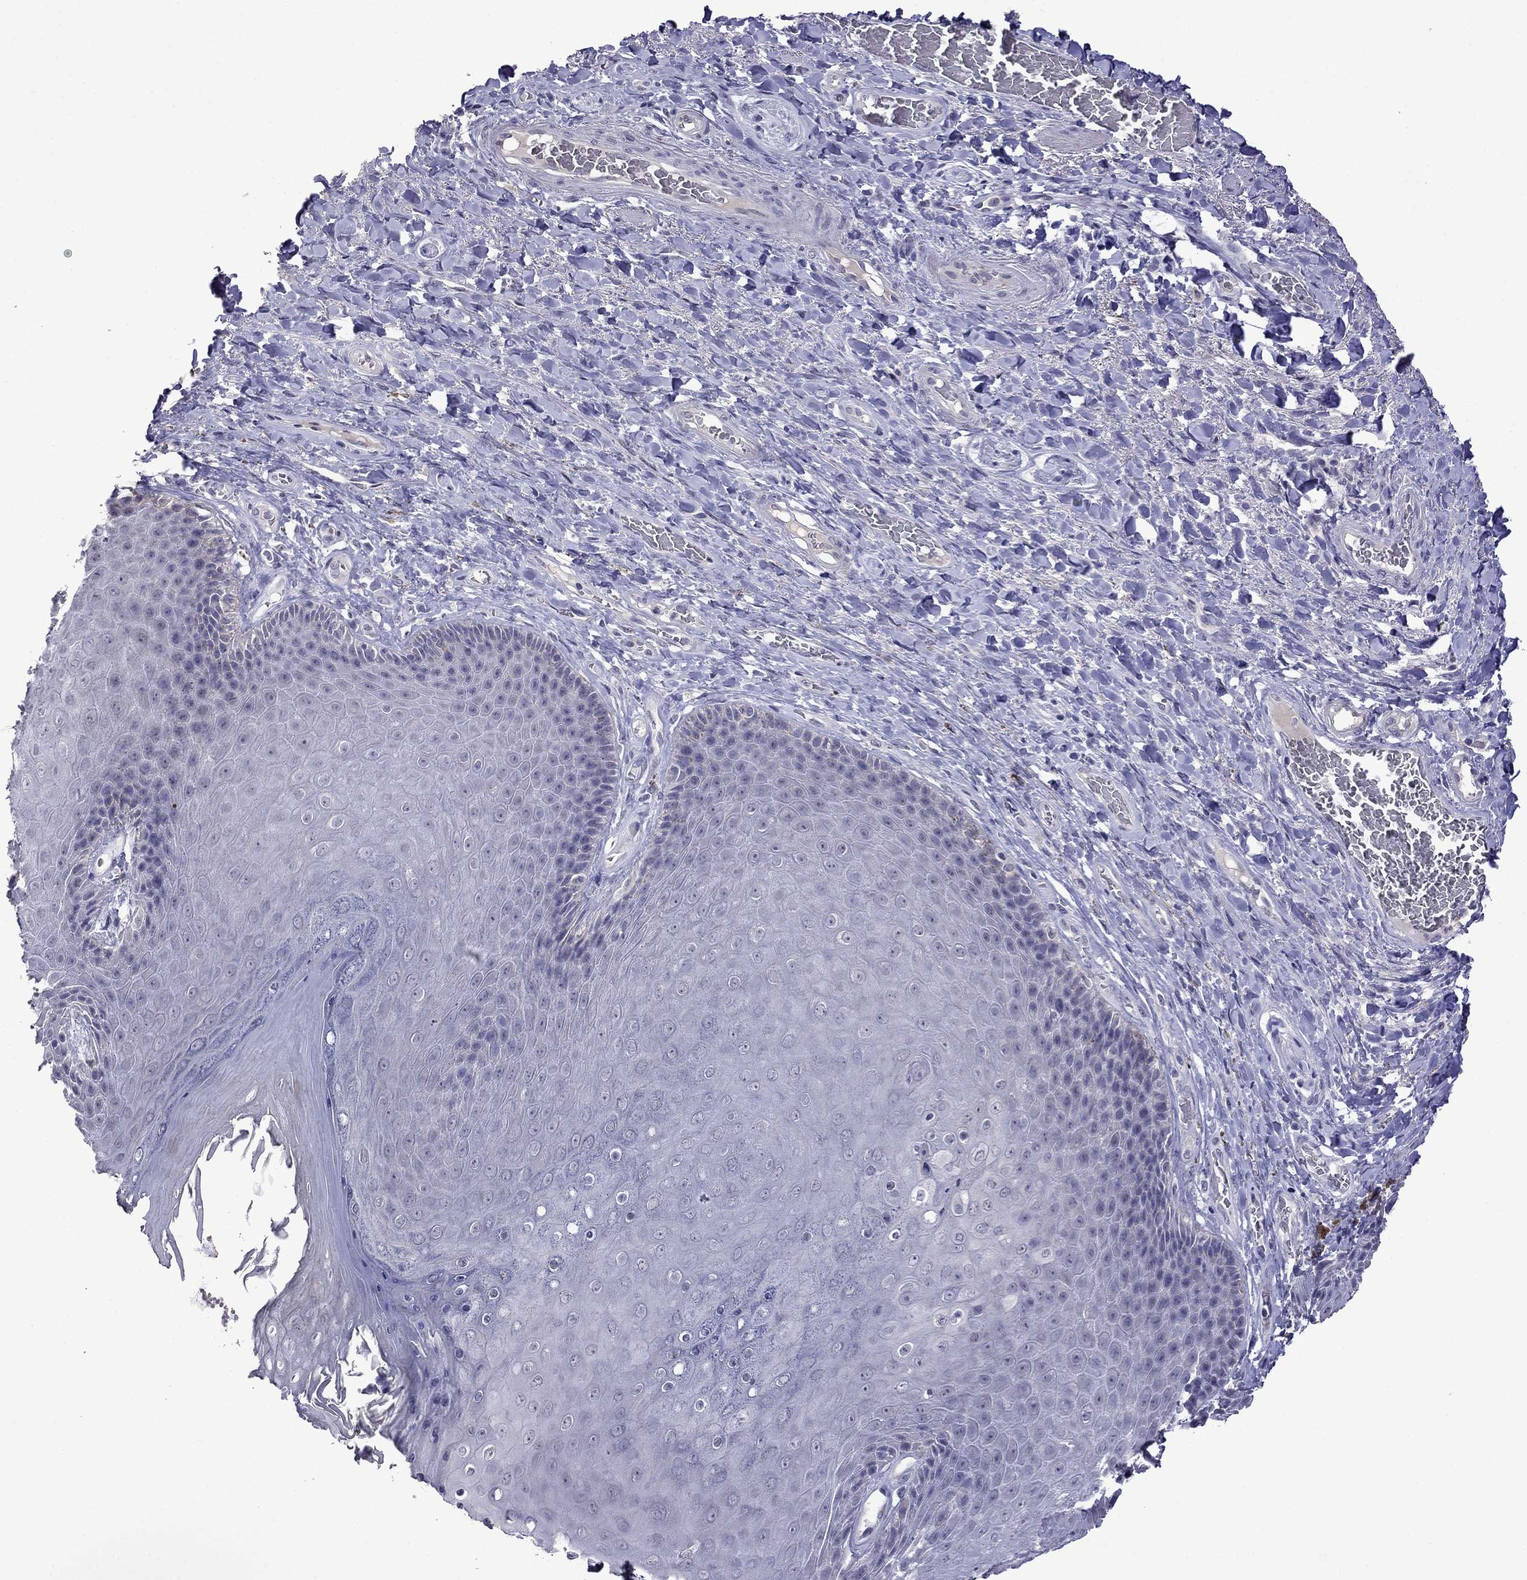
{"staining": {"intensity": "negative", "quantity": "none", "location": "none"}, "tissue": "skin", "cell_type": "Epidermal cells", "image_type": "normal", "snomed": [{"axis": "morphology", "description": "Normal tissue, NOS"}, {"axis": "topography", "description": "Skeletal muscle"}, {"axis": "topography", "description": "Anal"}, {"axis": "topography", "description": "Peripheral nerve tissue"}], "caption": "High magnification brightfield microscopy of unremarkable skin stained with DAB (brown) and counterstained with hematoxylin (blue): epidermal cells show no significant positivity.", "gene": "STAR", "patient": {"sex": "male", "age": 53}}